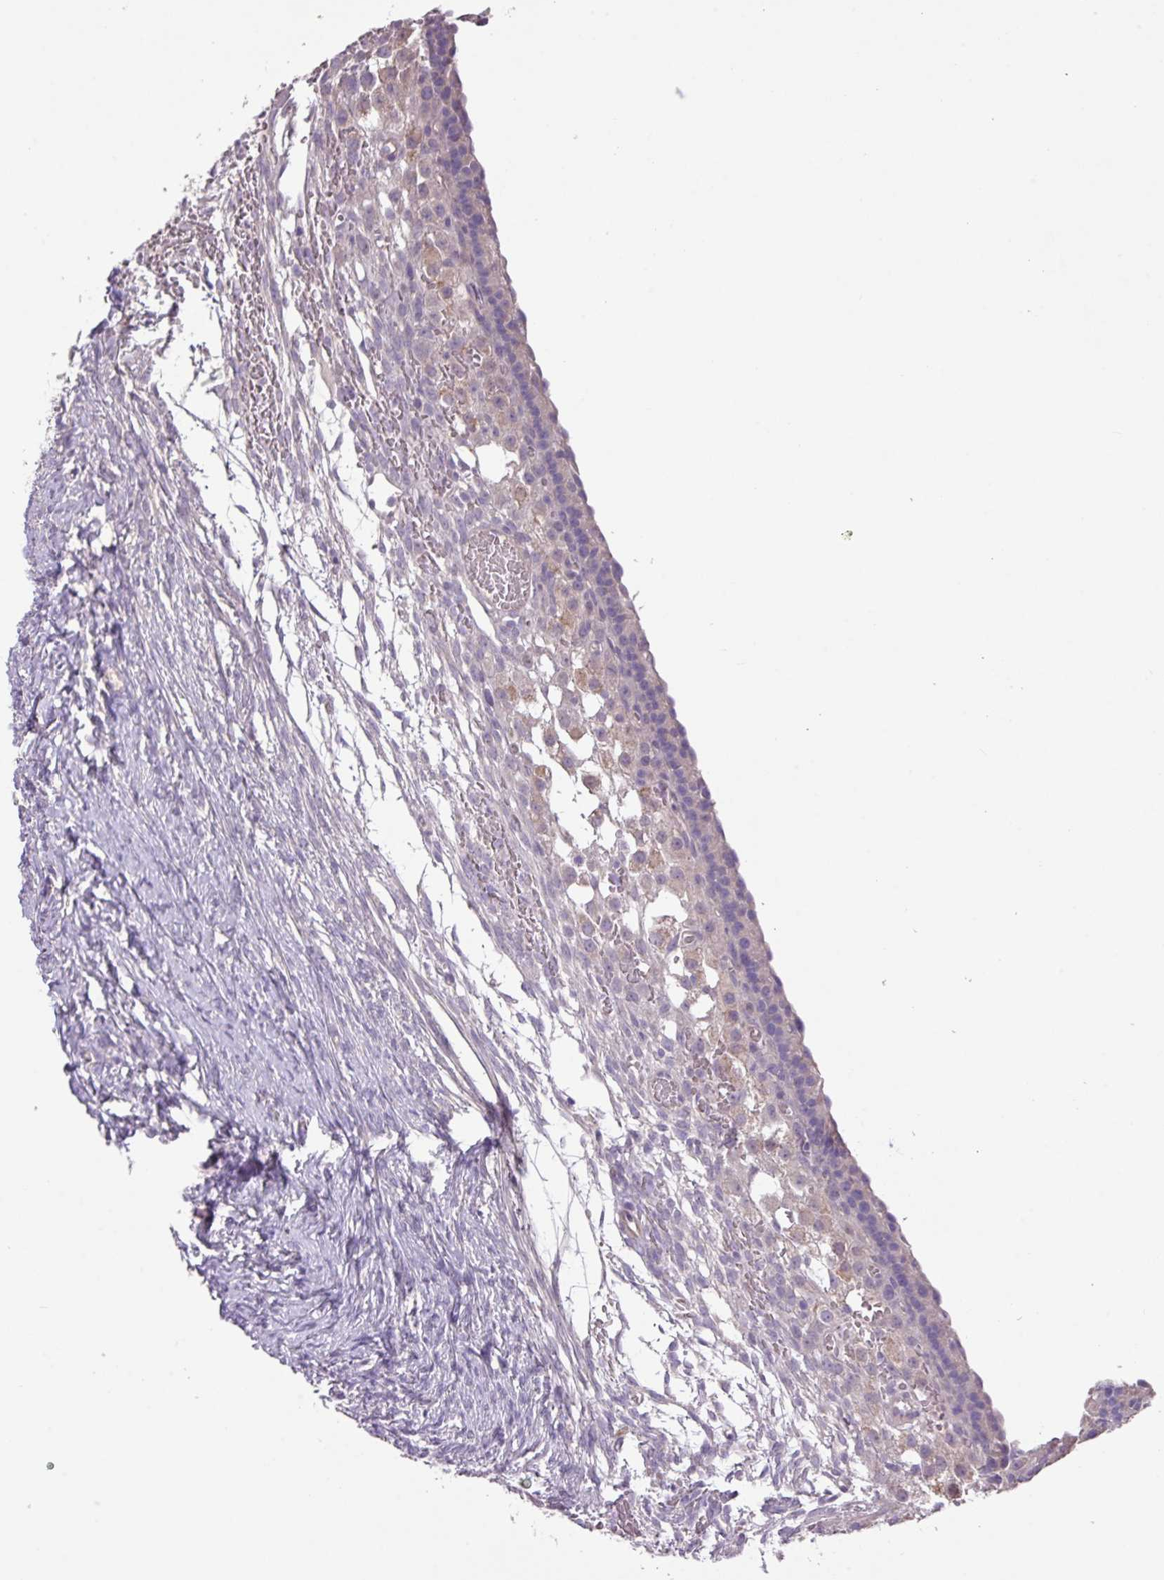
{"staining": {"intensity": "negative", "quantity": "none", "location": "none"}, "tissue": "ovary", "cell_type": "Follicle cells", "image_type": "normal", "snomed": [{"axis": "morphology", "description": "Normal tissue, NOS"}, {"axis": "topography", "description": "Ovary"}], "caption": "This is an immunohistochemistry (IHC) photomicrograph of benign human ovary. There is no expression in follicle cells.", "gene": "PRADC1", "patient": {"sex": "female", "age": 39}}